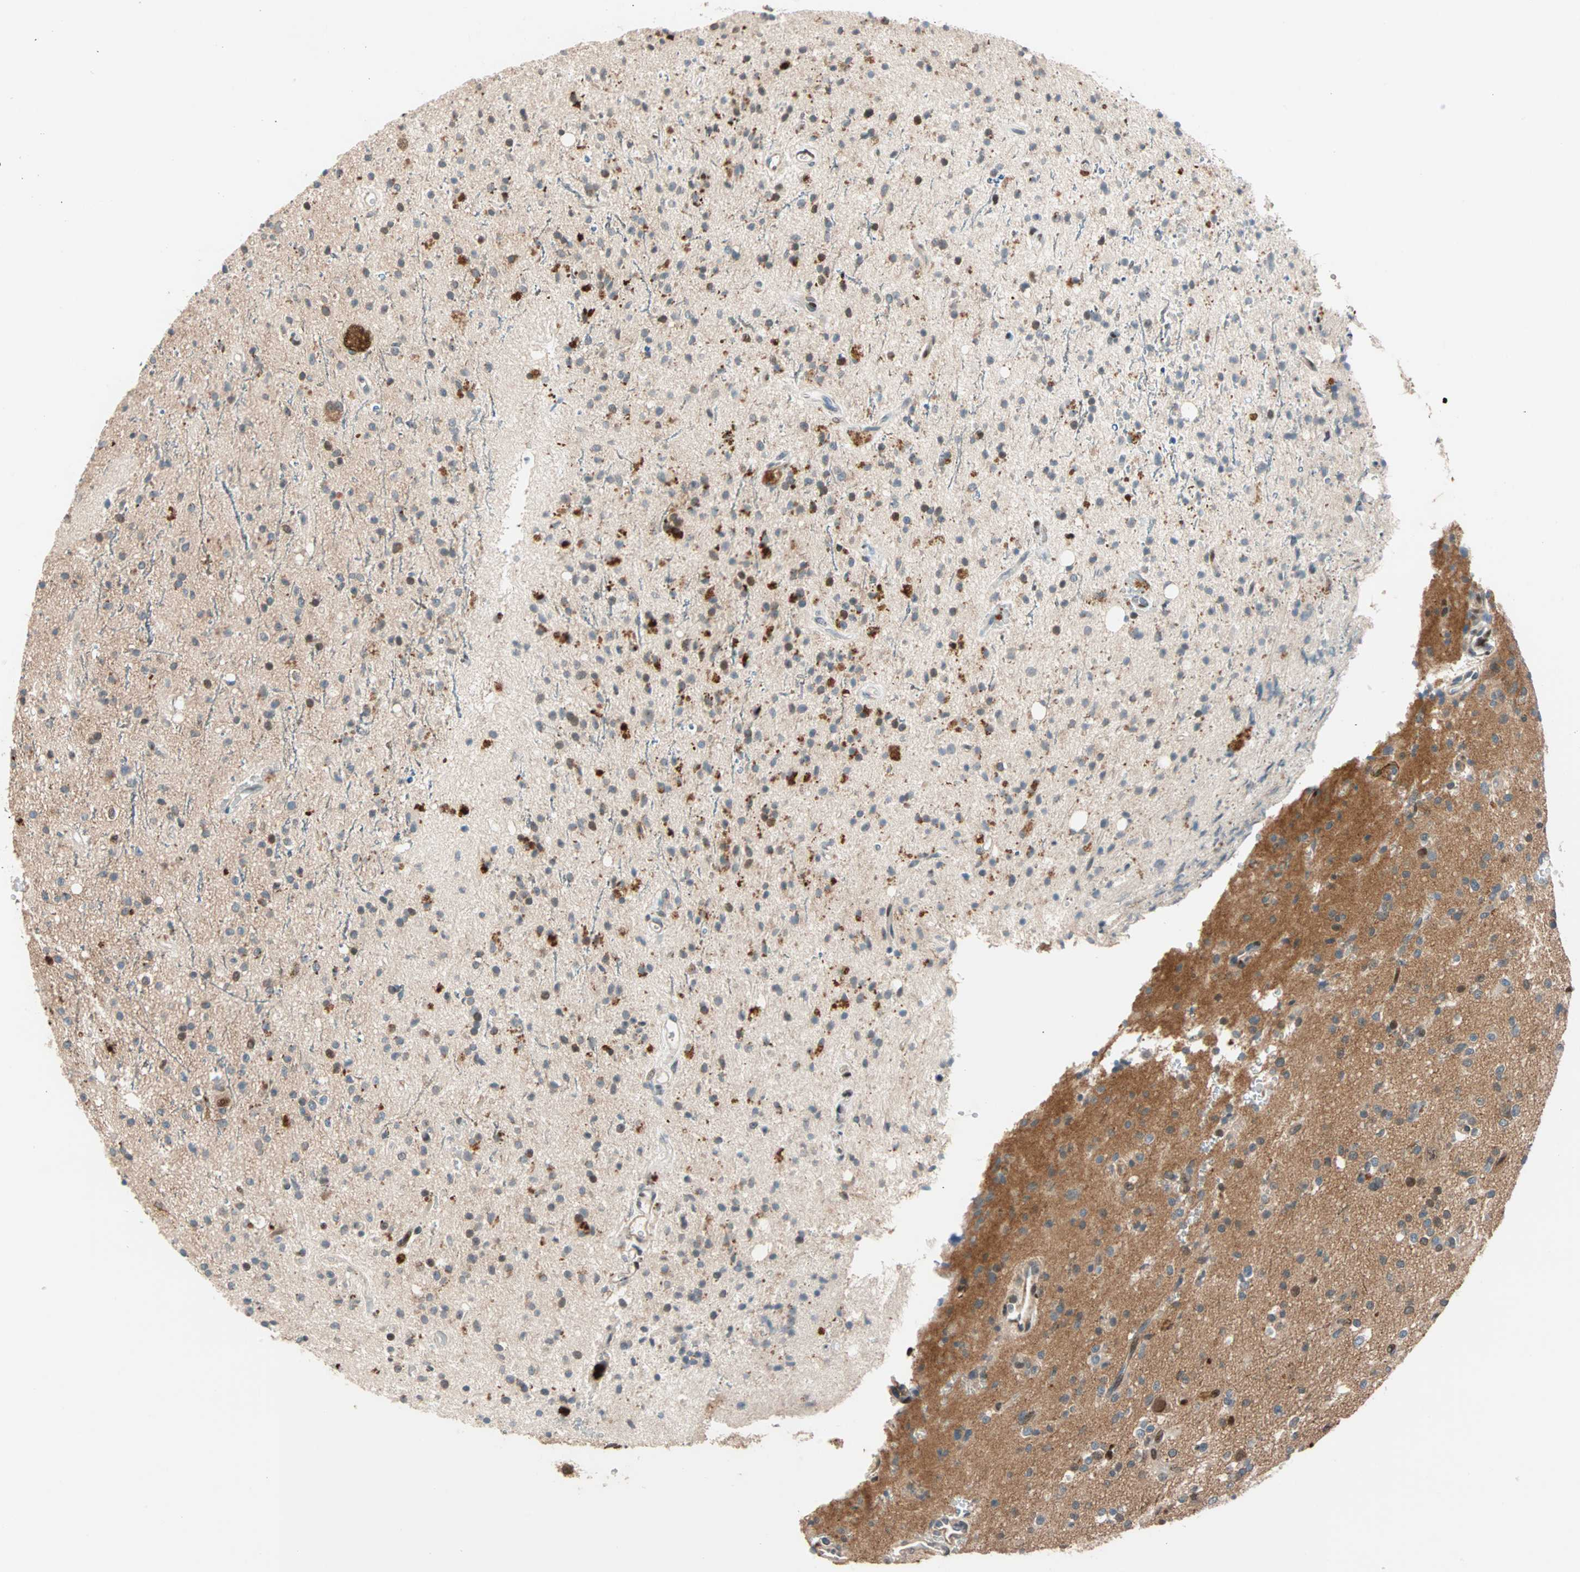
{"staining": {"intensity": "moderate", "quantity": "<25%", "location": "cytoplasmic/membranous,nuclear"}, "tissue": "glioma", "cell_type": "Tumor cells", "image_type": "cancer", "snomed": [{"axis": "morphology", "description": "Glioma, malignant, High grade"}, {"axis": "topography", "description": "Brain"}], "caption": "Immunohistochemical staining of human glioma demonstrates low levels of moderate cytoplasmic/membranous and nuclear staining in approximately <25% of tumor cells. The staining was performed using DAB (3,3'-diaminobenzidine) to visualize the protein expression in brown, while the nuclei were stained in blue with hematoxylin (Magnification: 20x).", "gene": "HECW1", "patient": {"sex": "male", "age": 47}}